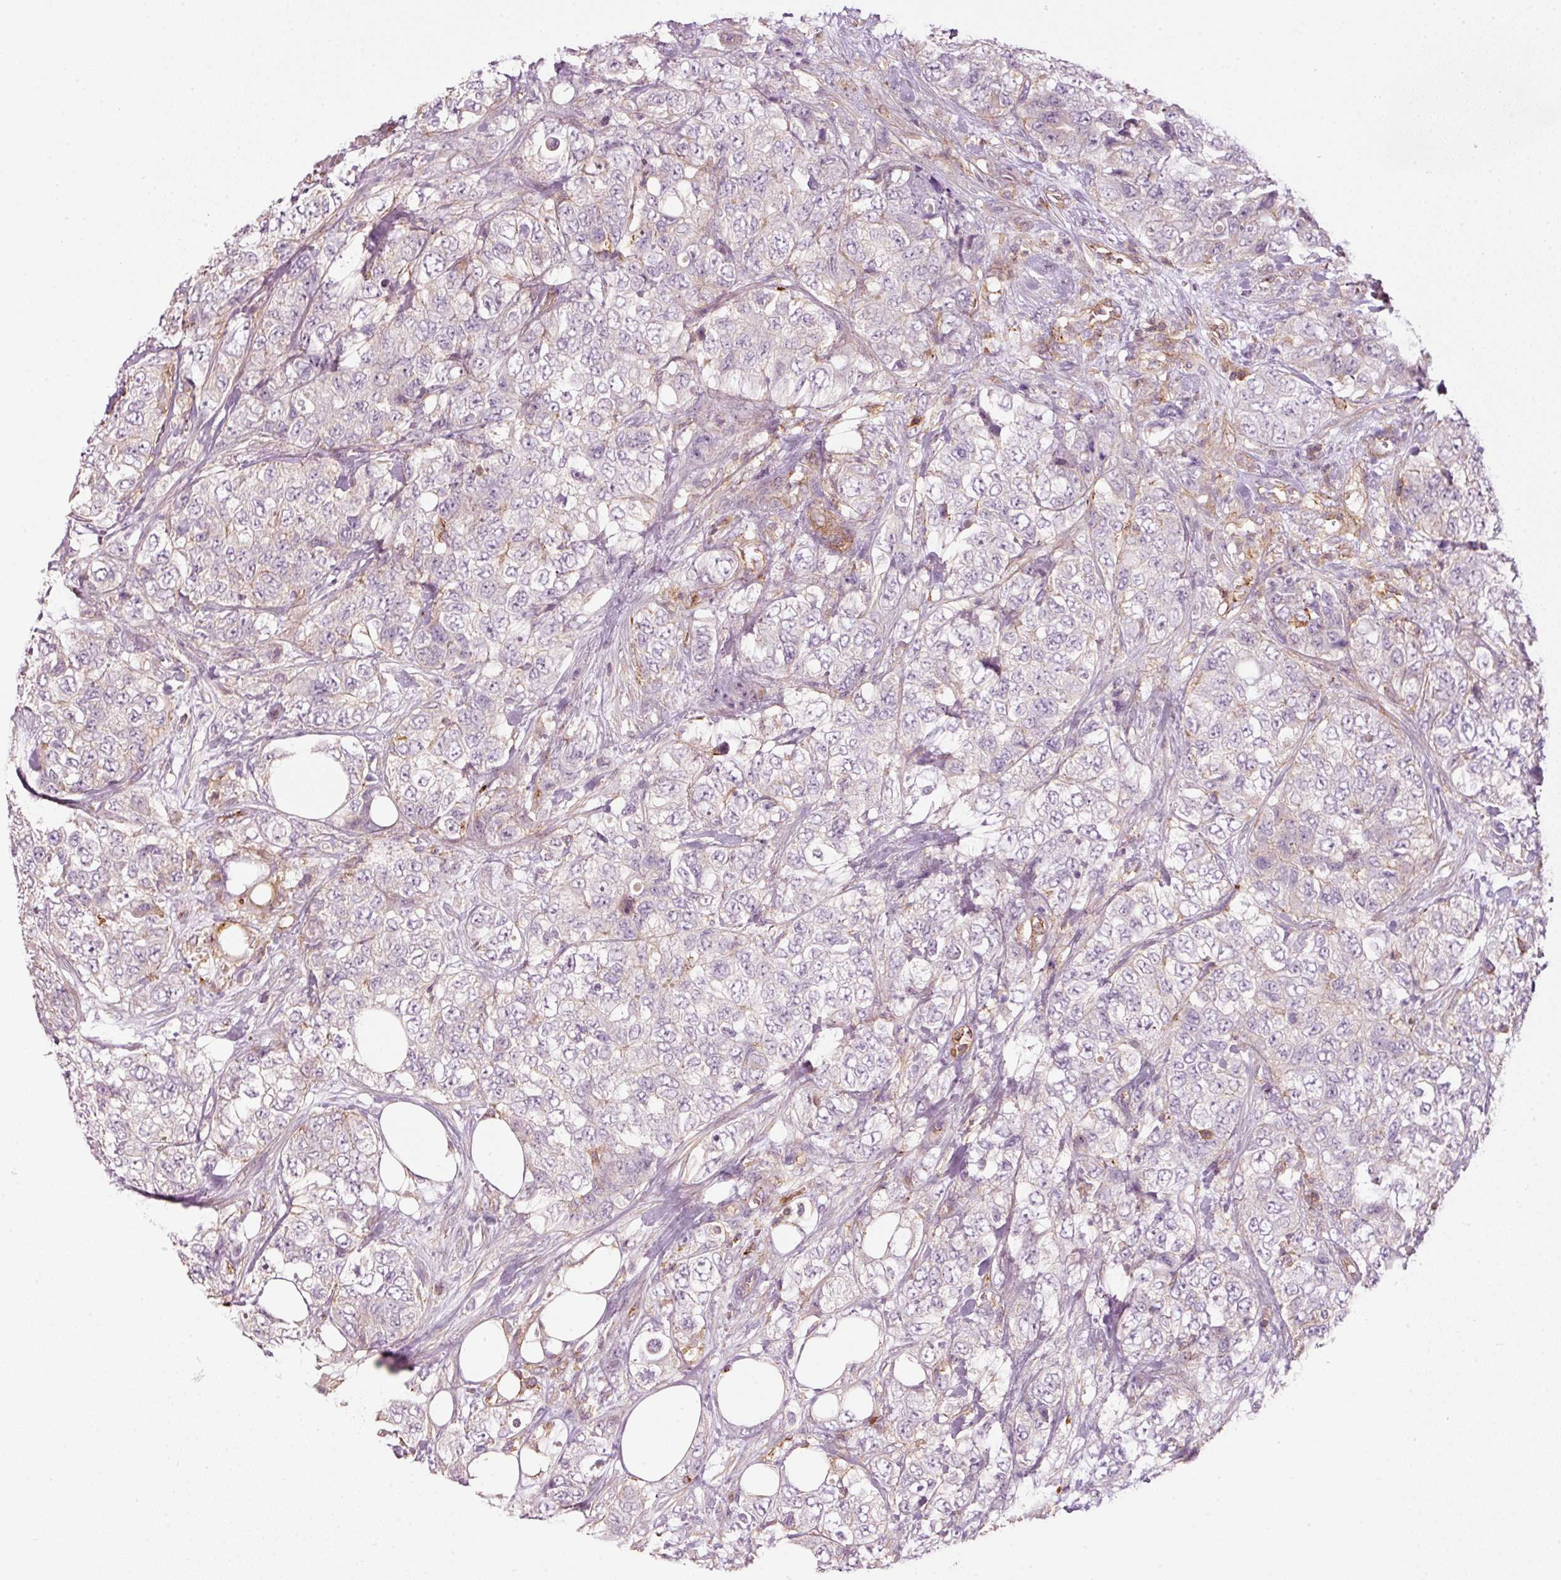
{"staining": {"intensity": "negative", "quantity": "none", "location": "none"}, "tissue": "urothelial cancer", "cell_type": "Tumor cells", "image_type": "cancer", "snomed": [{"axis": "morphology", "description": "Urothelial carcinoma, High grade"}, {"axis": "topography", "description": "Urinary bladder"}], "caption": "Tumor cells show no significant protein positivity in urothelial carcinoma (high-grade).", "gene": "SIPA1", "patient": {"sex": "female", "age": 78}}